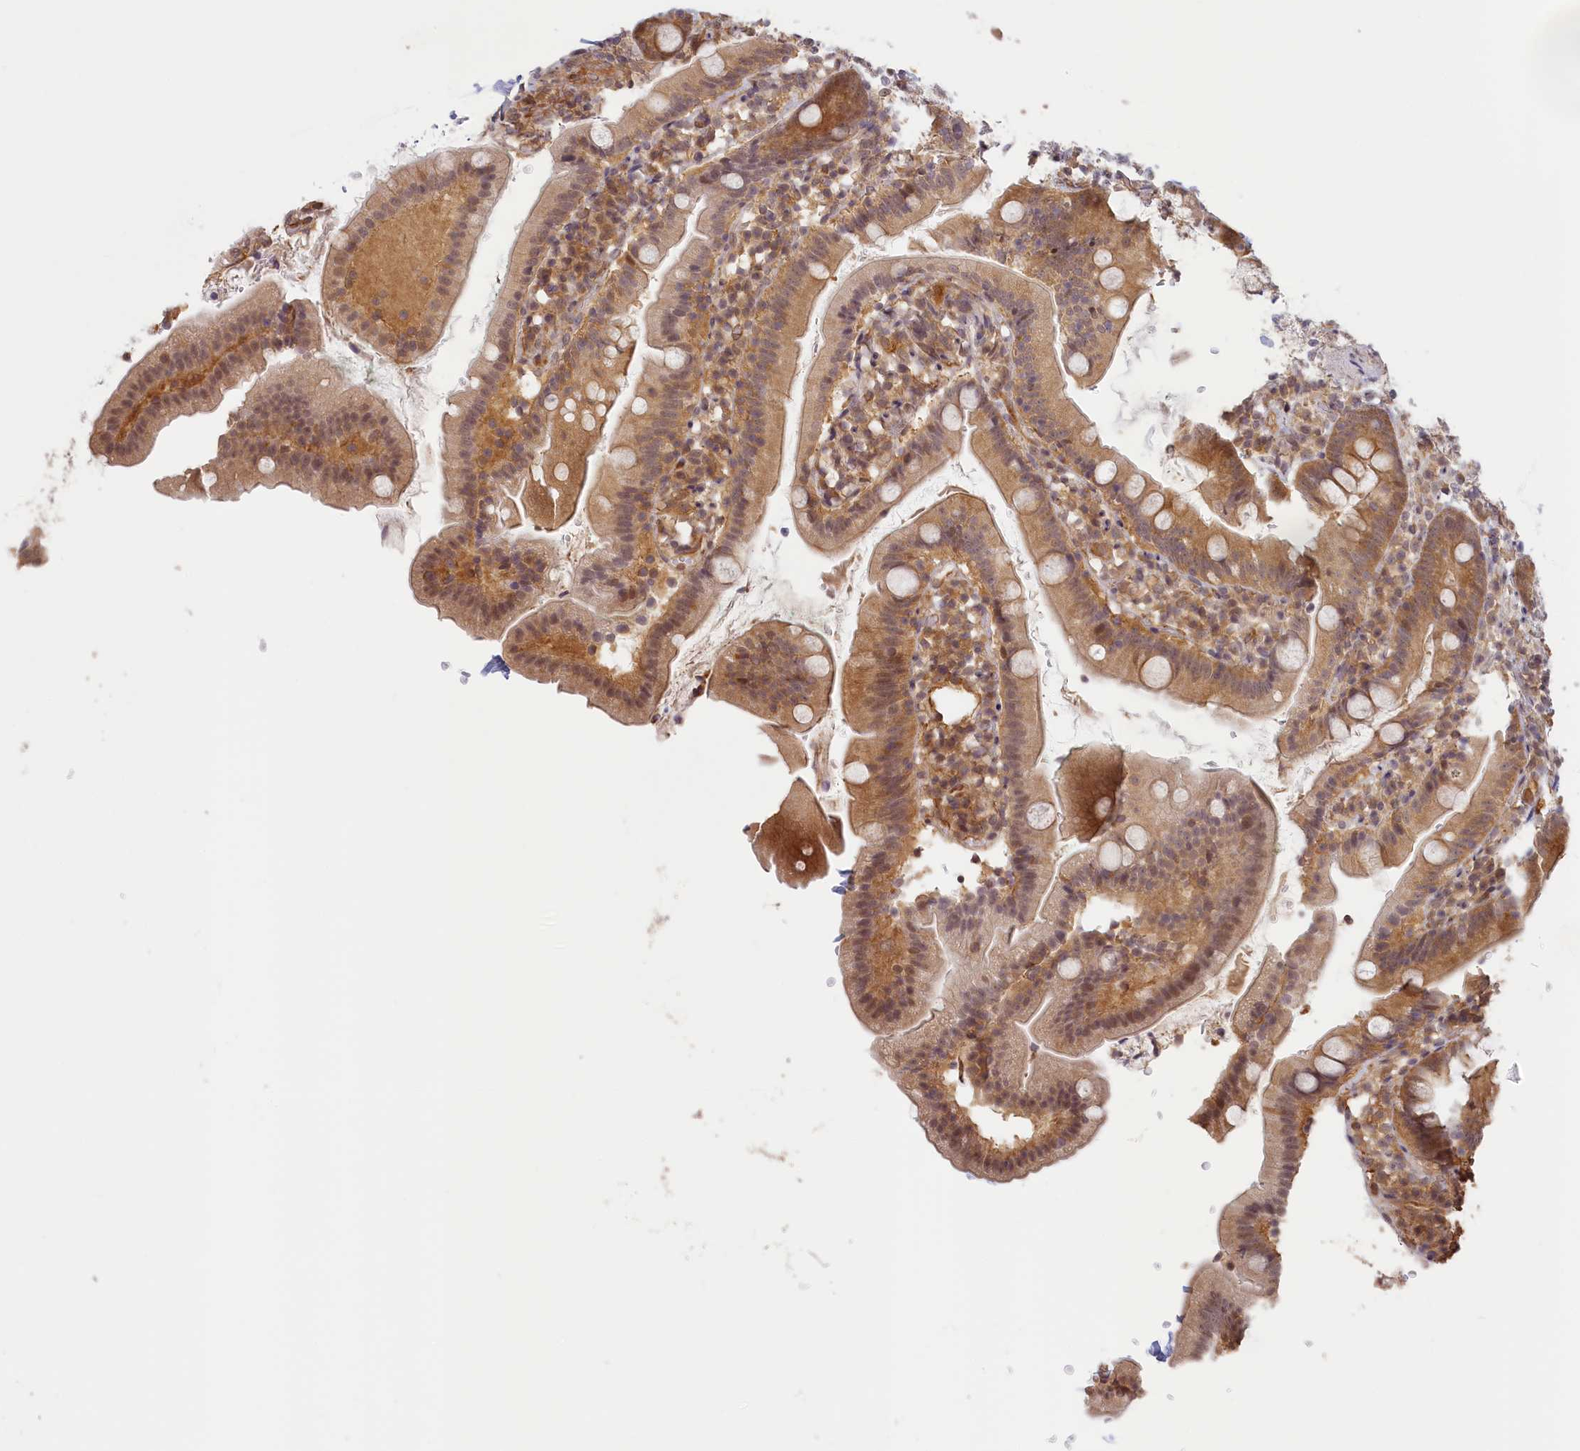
{"staining": {"intensity": "moderate", "quantity": ">75%", "location": "cytoplasmic/membranous,nuclear"}, "tissue": "duodenum", "cell_type": "Glandular cells", "image_type": "normal", "snomed": [{"axis": "morphology", "description": "Normal tissue, NOS"}, {"axis": "topography", "description": "Duodenum"}], "caption": "Immunohistochemical staining of benign duodenum shows moderate cytoplasmic/membranous,nuclear protein positivity in approximately >75% of glandular cells. The staining is performed using DAB (3,3'-diaminobenzidine) brown chromogen to label protein expression. The nuclei are counter-stained blue using hematoxylin.", "gene": "C19orf44", "patient": {"sex": "female", "age": 67}}